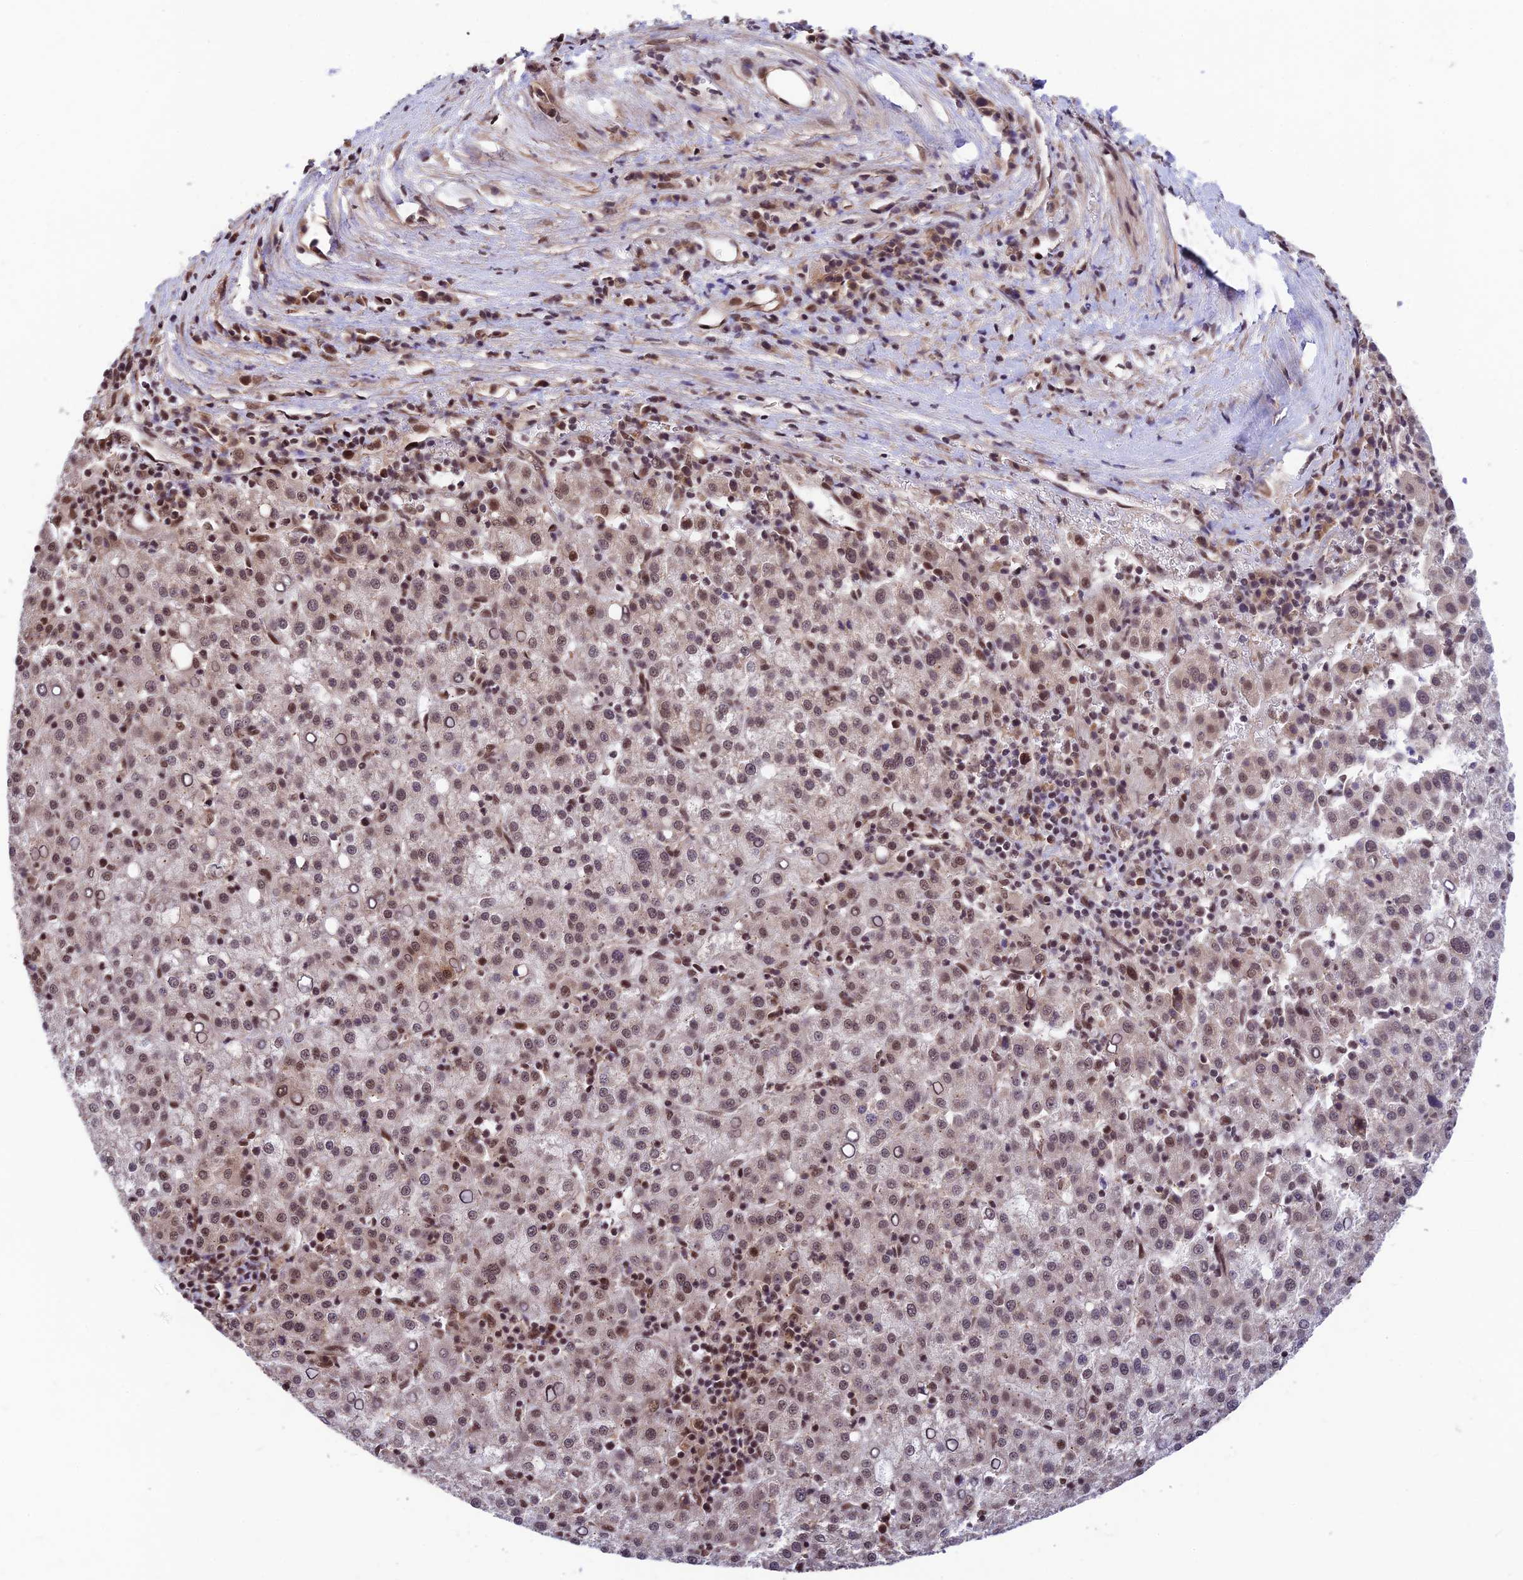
{"staining": {"intensity": "weak", "quantity": "25%-75%", "location": "nuclear"}, "tissue": "liver cancer", "cell_type": "Tumor cells", "image_type": "cancer", "snomed": [{"axis": "morphology", "description": "Carcinoma, Hepatocellular, NOS"}, {"axis": "topography", "description": "Liver"}], "caption": "Protein staining of liver cancer (hepatocellular carcinoma) tissue demonstrates weak nuclear expression in about 25%-75% of tumor cells.", "gene": "RBM42", "patient": {"sex": "female", "age": 58}}